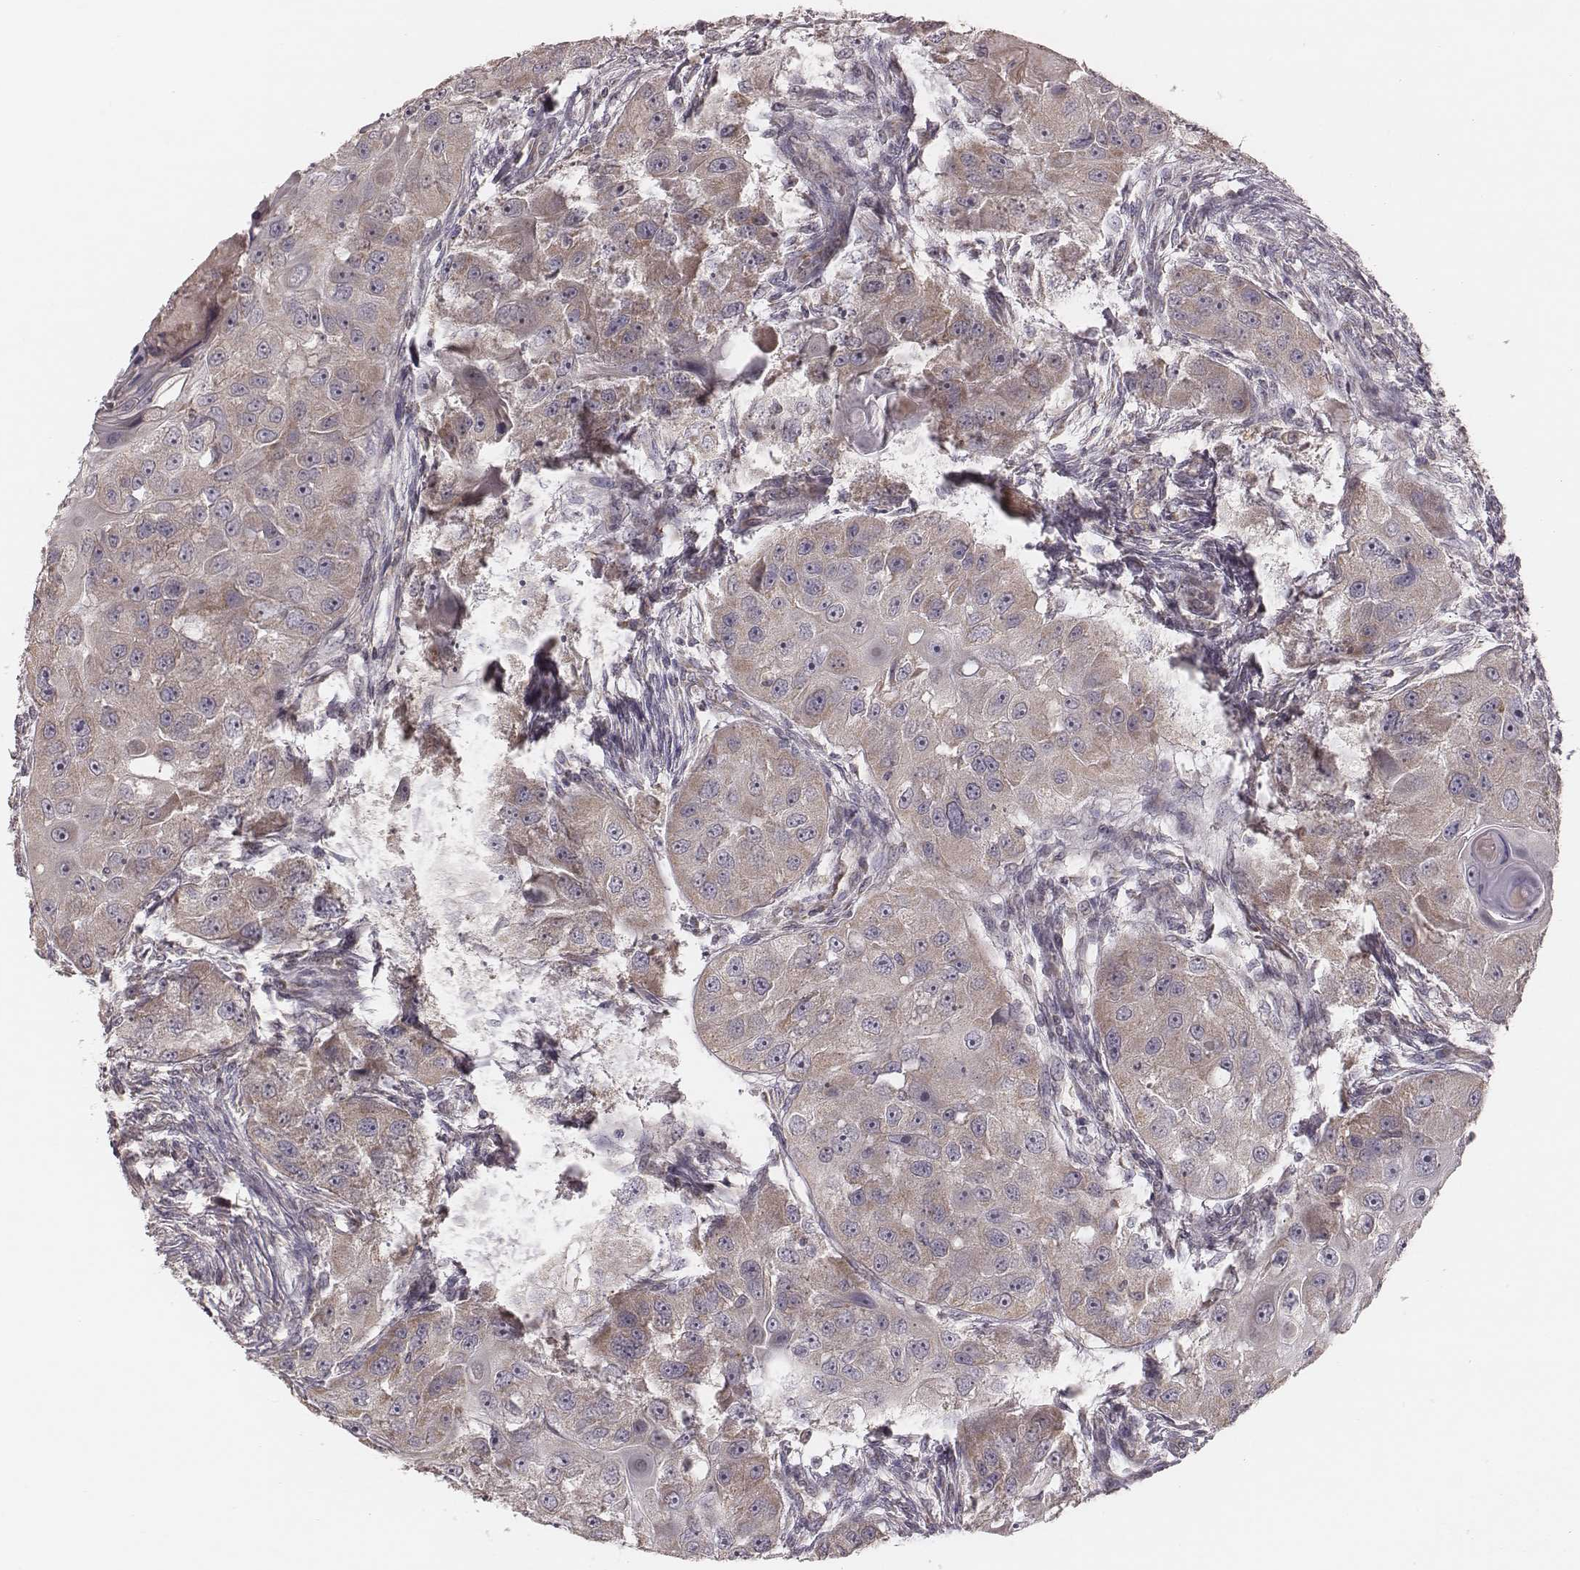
{"staining": {"intensity": "weak", "quantity": "25%-75%", "location": "cytoplasmic/membranous"}, "tissue": "head and neck cancer", "cell_type": "Tumor cells", "image_type": "cancer", "snomed": [{"axis": "morphology", "description": "Squamous cell carcinoma, NOS"}, {"axis": "topography", "description": "Head-Neck"}], "caption": "The histopathology image reveals staining of head and neck cancer (squamous cell carcinoma), revealing weak cytoplasmic/membranous protein positivity (brown color) within tumor cells.", "gene": "MRPS27", "patient": {"sex": "male", "age": 51}}